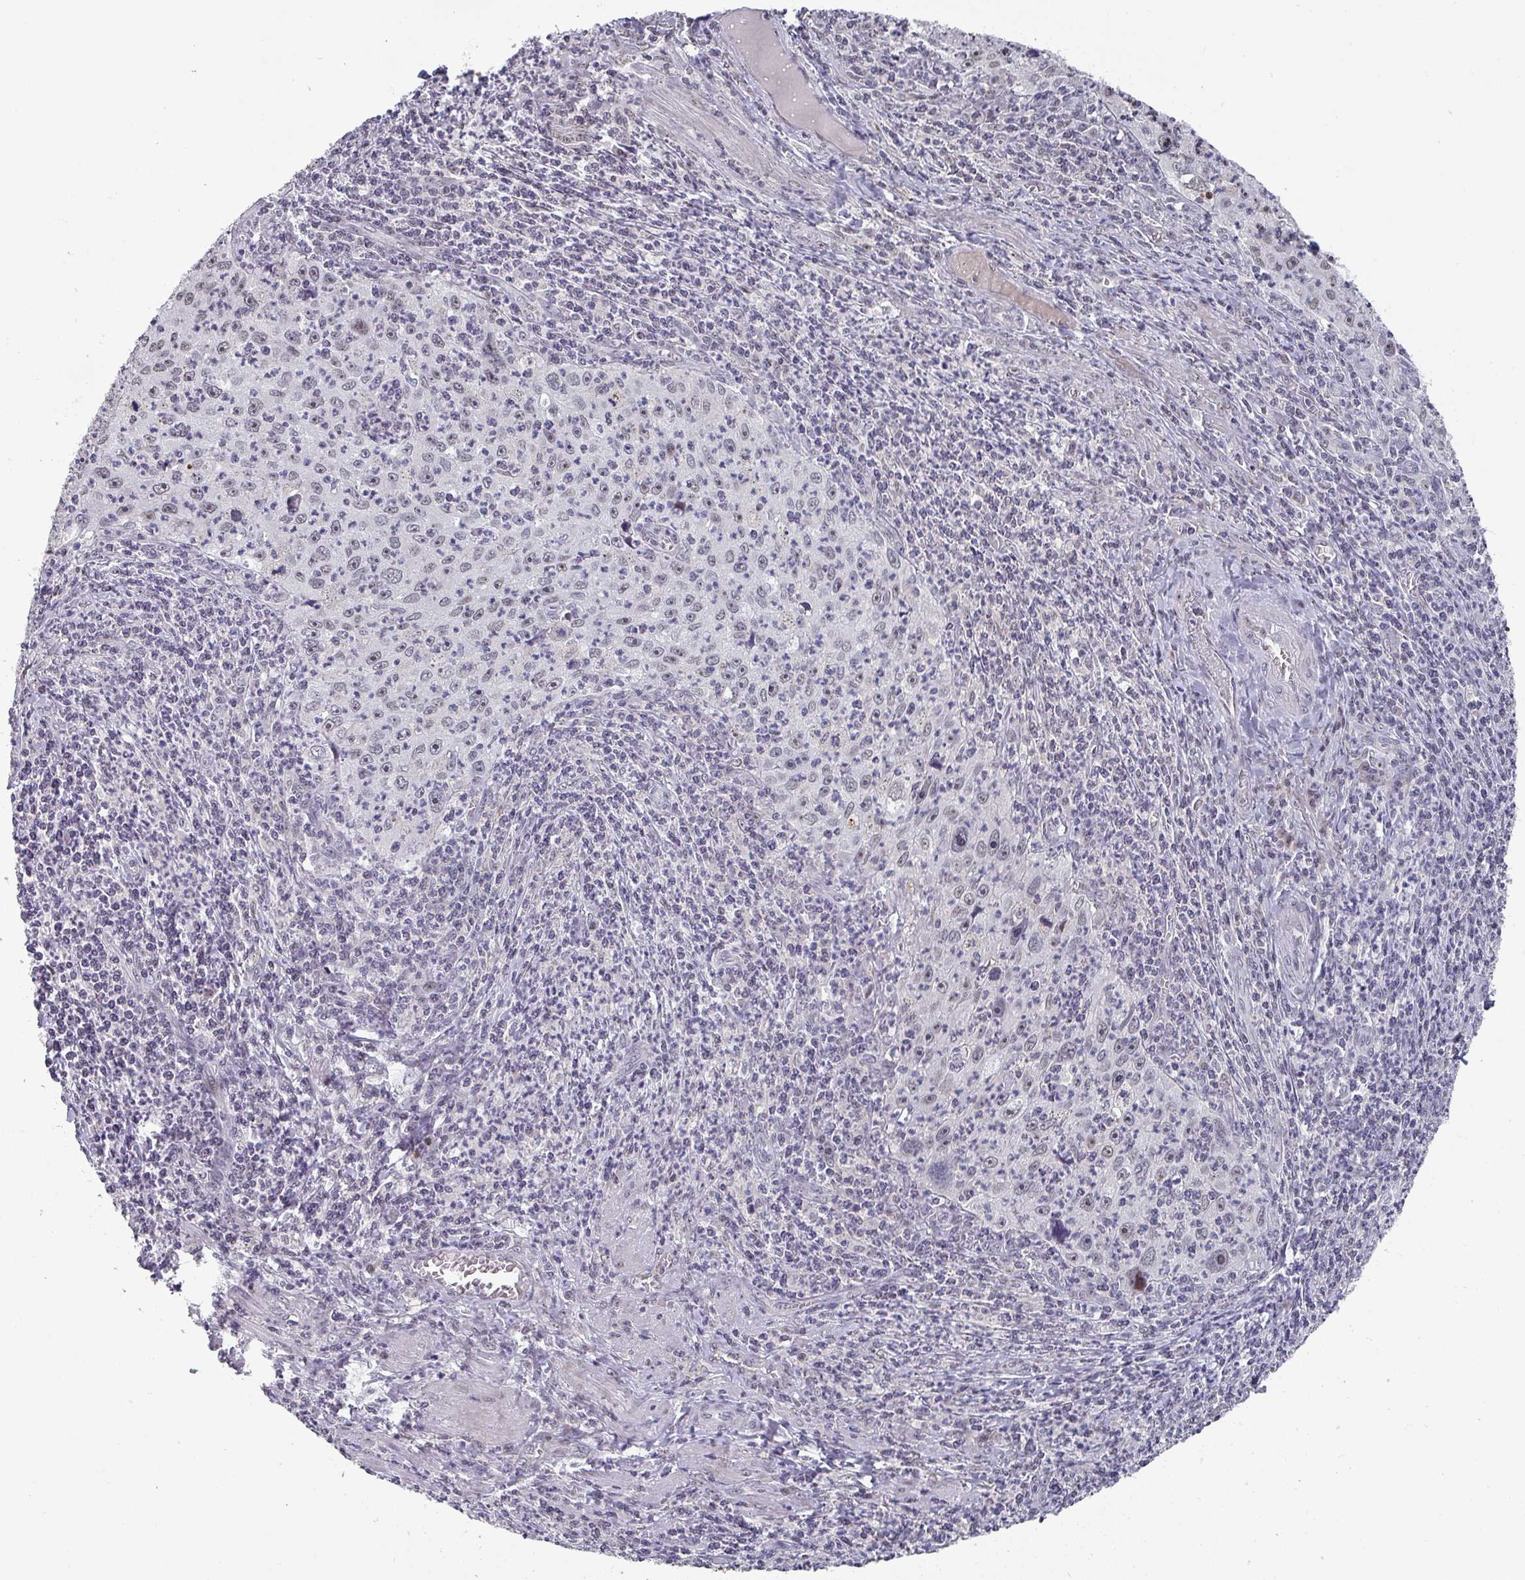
{"staining": {"intensity": "negative", "quantity": "none", "location": "none"}, "tissue": "cervical cancer", "cell_type": "Tumor cells", "image_type": "cancer", "snomed": [{"axis": "morphology", "description": "Squamous cell carcinoma, NOS"}, {"axis": "topography", "description": "Cervix"}], "caption": "An immunohistochemistry histopathology image of cervical cancer (squamous cell carcinoma) is shown. There is no staining in tumor cells of cervical cancer (squamous cell carcinoma).", "gene": "ZNF654", "patient": {"sex": "female", "age": 30}}